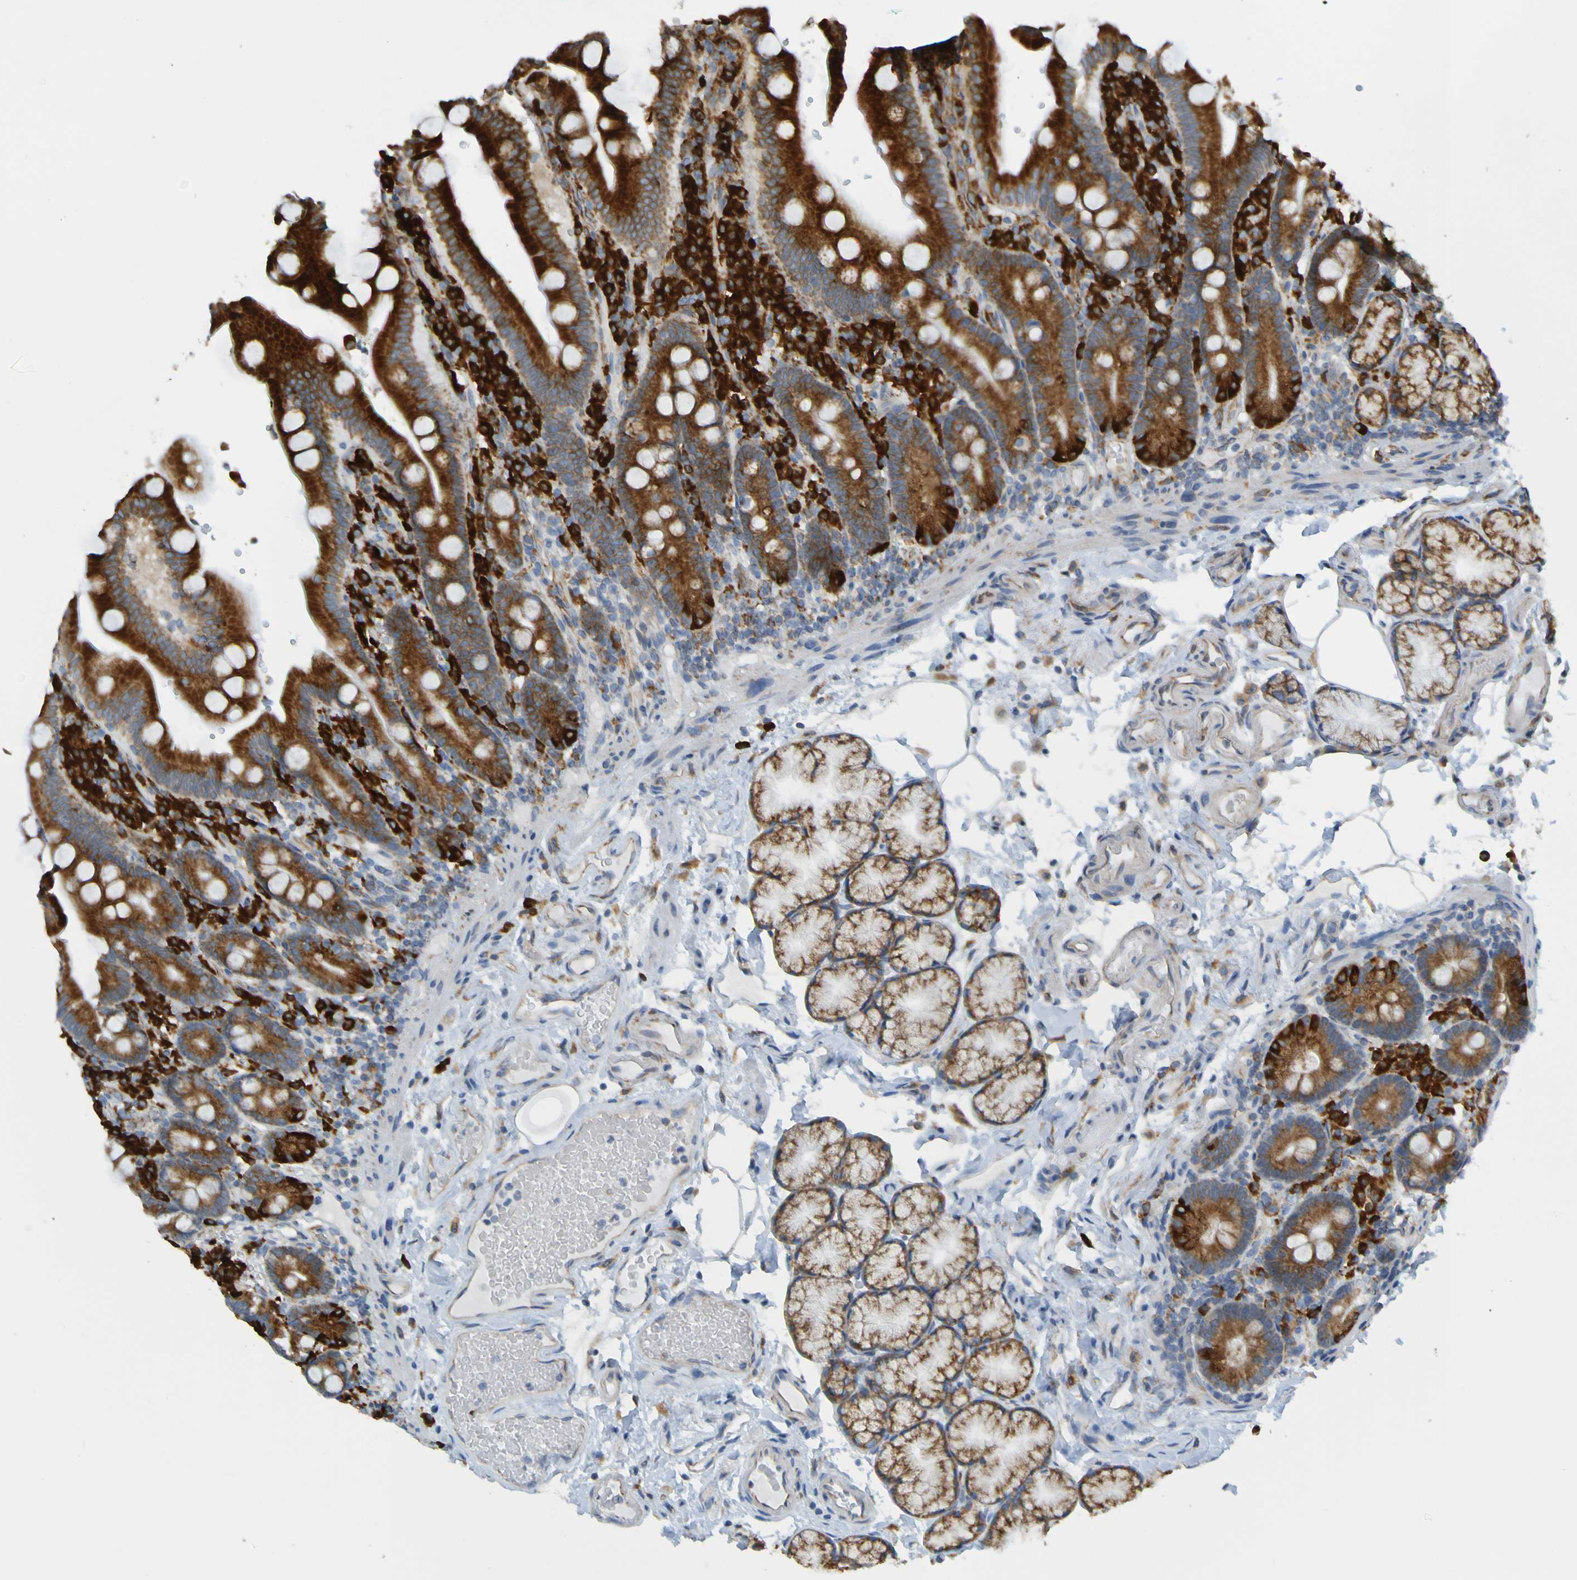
{"staining": {"intensity": "strong", "quantity": ">75%", "location": "cytoplasmic/membranous"}, "tissue": "duodenum", "cell_type": "Glandular cells", "image_type": "normal", "snomed": [{"axis": "morphology", "description": "Normal tissue, NOS"}, {"axis": "topography", "description": "Small intestine, NOS"}], "caption": "Duodenum stained for a protein (brown) exhibits strong cytoplasmic/membranous positive expression in approximately >75% of glandular cells.", "gene": "SSR1", "patient": {"sex": "female", "age": 71}}